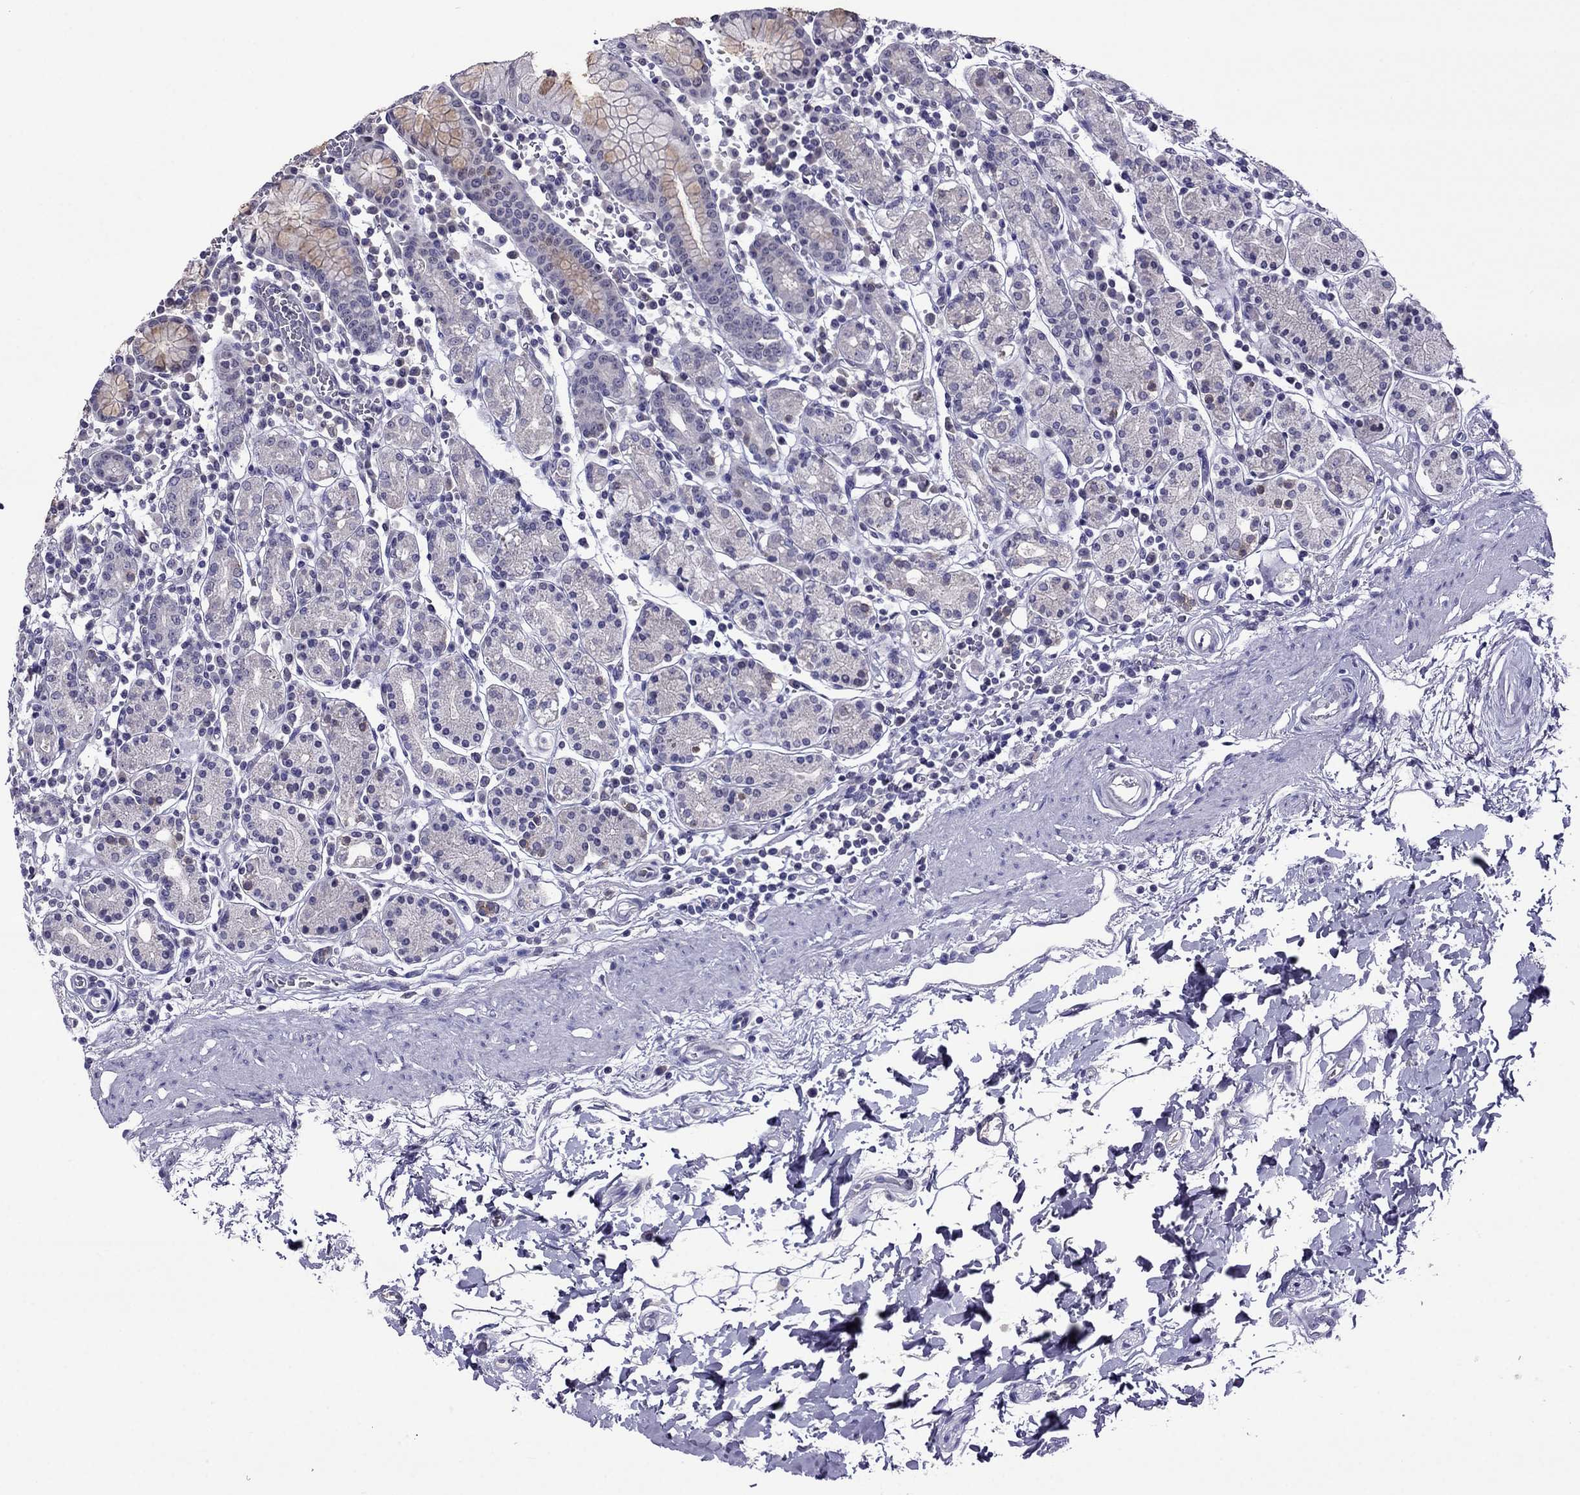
{"staining": {"intensity": "negative", "quantity": "none", "location": "none"}, "tissue": "stomach", "cell_type": "Glandular cells", "image_type": "normal", "snomed": [{"axis": "morphology", "description": "Normal tissue, NOS"}, {"axis": "topography", "description": "Stomach, upper"}, {"axis": "topography", "description": "Stomach"}], "caption": "Immunohistochemical staining of unremarkable stomach shows no significant expression in glandular cells. (DAB immunohistochemistry (IHC) with hematoxylin counter stain).", "gene": "SPTBN4", "patient": {"sex": "male", "age": 62}}